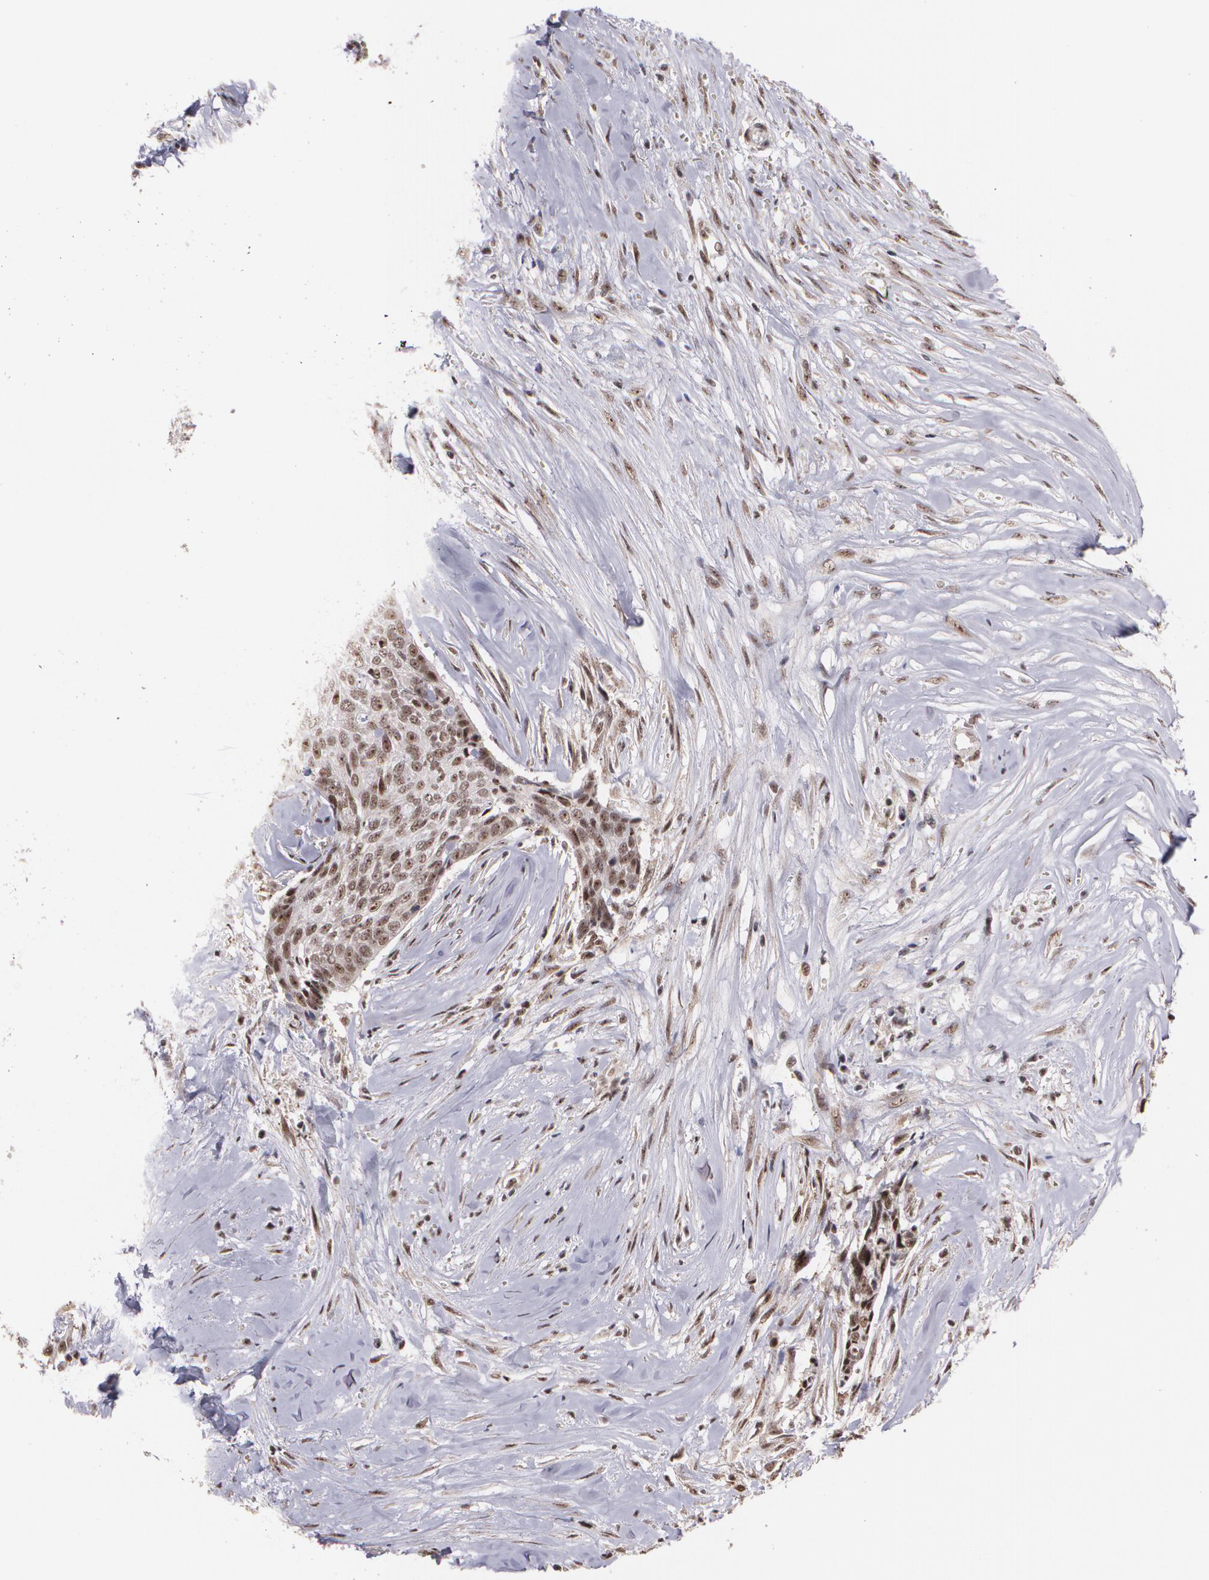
{"staining": {"intensity": "moderate", "quantity": ">75%", "location": "nuclear"}, "tissue": "head and neck cancer", "cell_type": "Tumor cells", "image_type": "cancer", "snomed": [{"axis": "morphology", "description": "Squamous cell carcinoma, NOS"}, {"axis": "topography", "description": "Salivary gland"}, {"axis": "topography", "description": "Head-Neck"}], "caption": "Head and neck cancer tissue shows moderate nuclear positivity in about >75% of tumor cells, visualized by immunohistochemistry. (DAB IHC with brightfield microscopy, high magnification).", "gene": "C6orf15", "patient": {"sex": "male", "age": 70}}